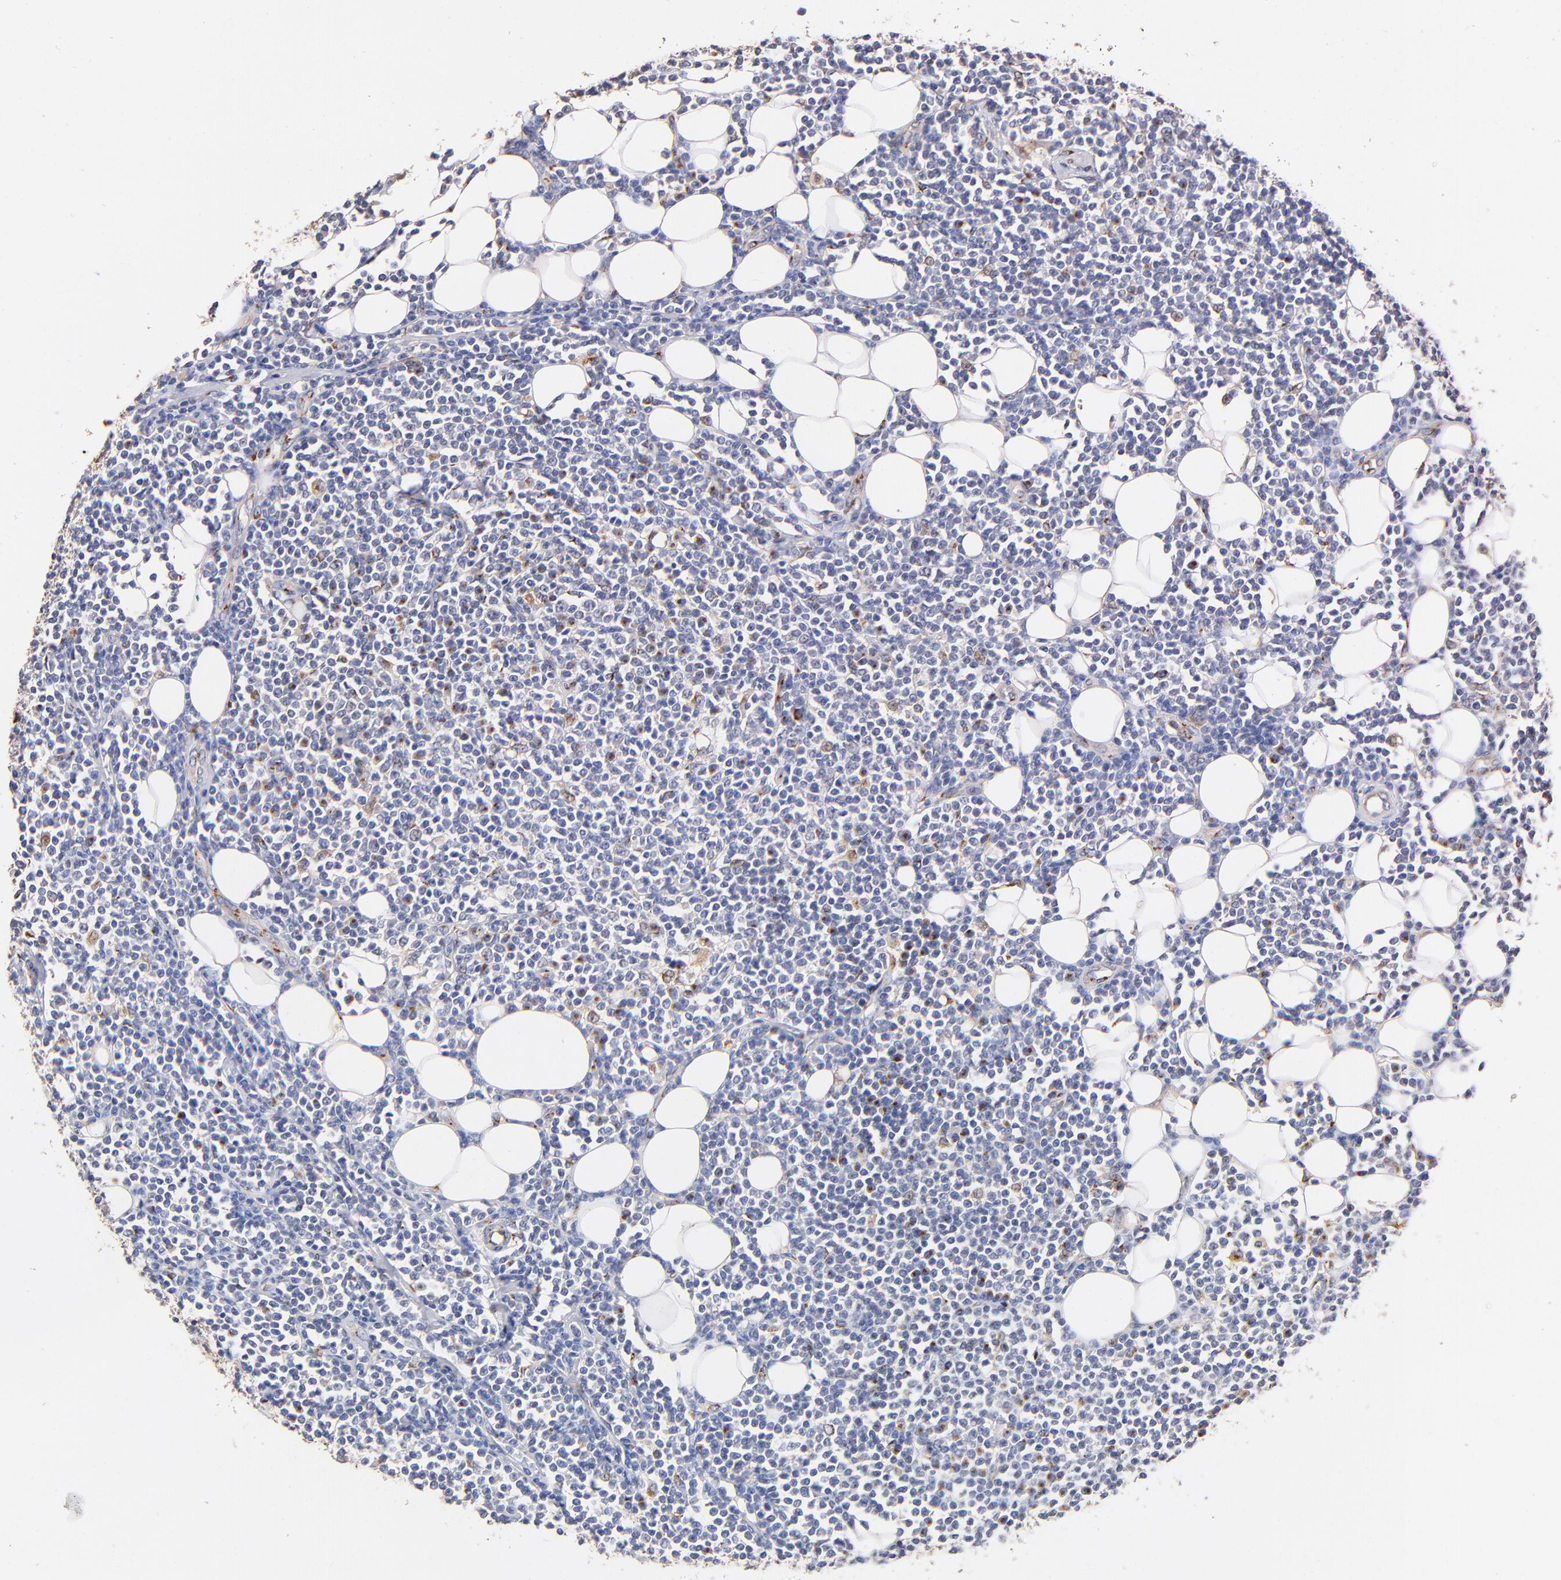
{"staining": {"intensity": "weak", "quantity": "<25%", "location": "cytoplasmic/membranous"}, "tissue": "lymphoma", "cell_type": "Tumor cells", "image_type": "cancer", "snomed": [{"axis": "morphology", "description": "Malignant lymphoma, non-Hodgkin's type, Low grade"}, {"axis": "topography", "description": "Soft tissue"}], "caption": "Immunohistochemistry (IHC) of lymphoma displays no expression in tumor cells.", "gene": "FMNL3", "patient": {"sex": "male", "age": 92}}